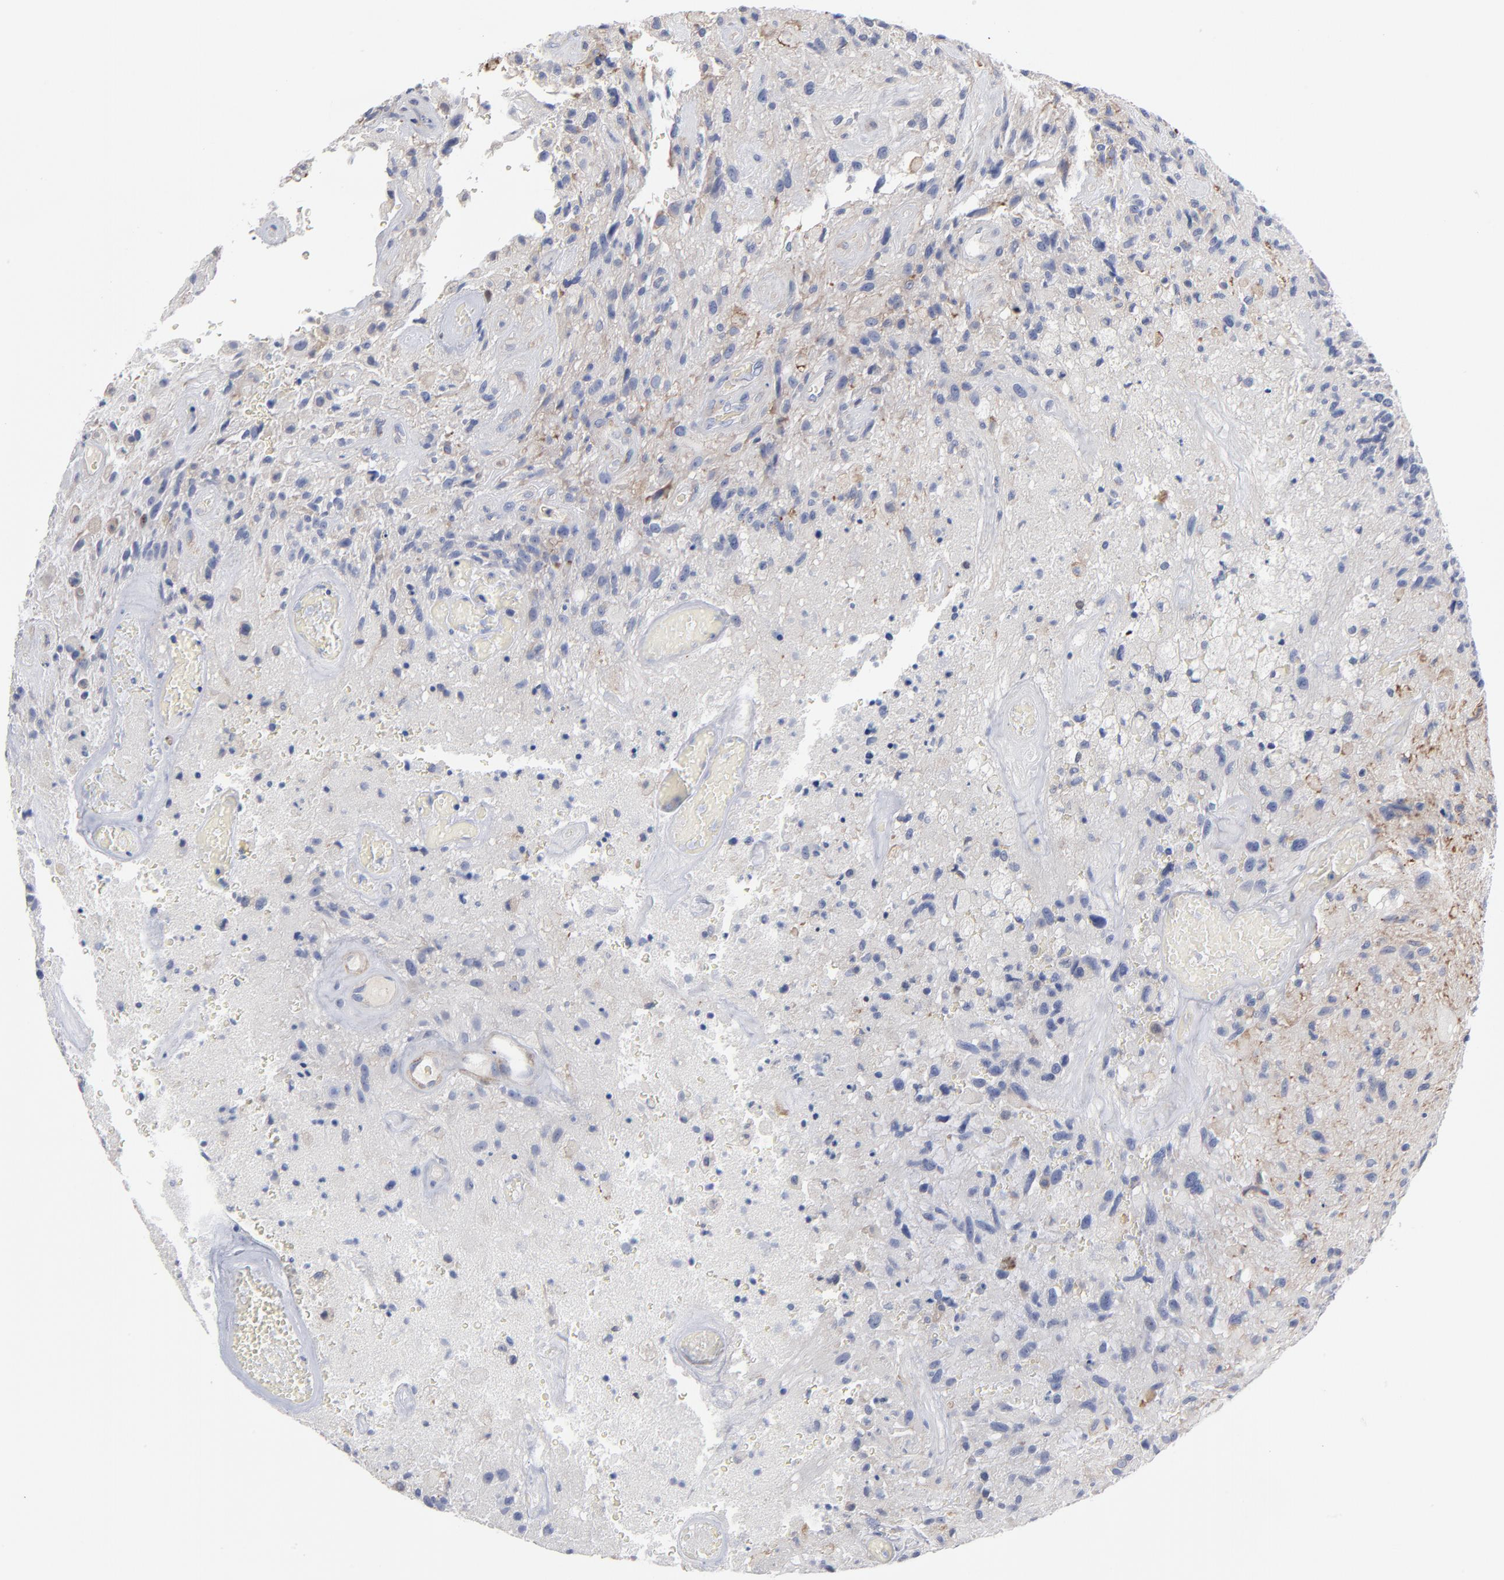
{"staining": {"intensity": "weak", "quantity": "<25%", "location": "cytoplasmic/membranous"}, "tissue": "glioma", "cell_type": "Tumor cells", "image_type": "cancer", "snomed": [{"axis": "morphology", "description": "Normal tissue, NOS"}, {"axis": "morphology", "description": "Glioma, malignant, High grade"}, {"axis": "topography", "description": "Cerebral cortex"}], "caption": "This is an immunohistochemistry photomicrograph of glioma. There is no staining in tumor cells.", "gene": "PDLIM2", "patient": {"sex": "male", "age": 75}}